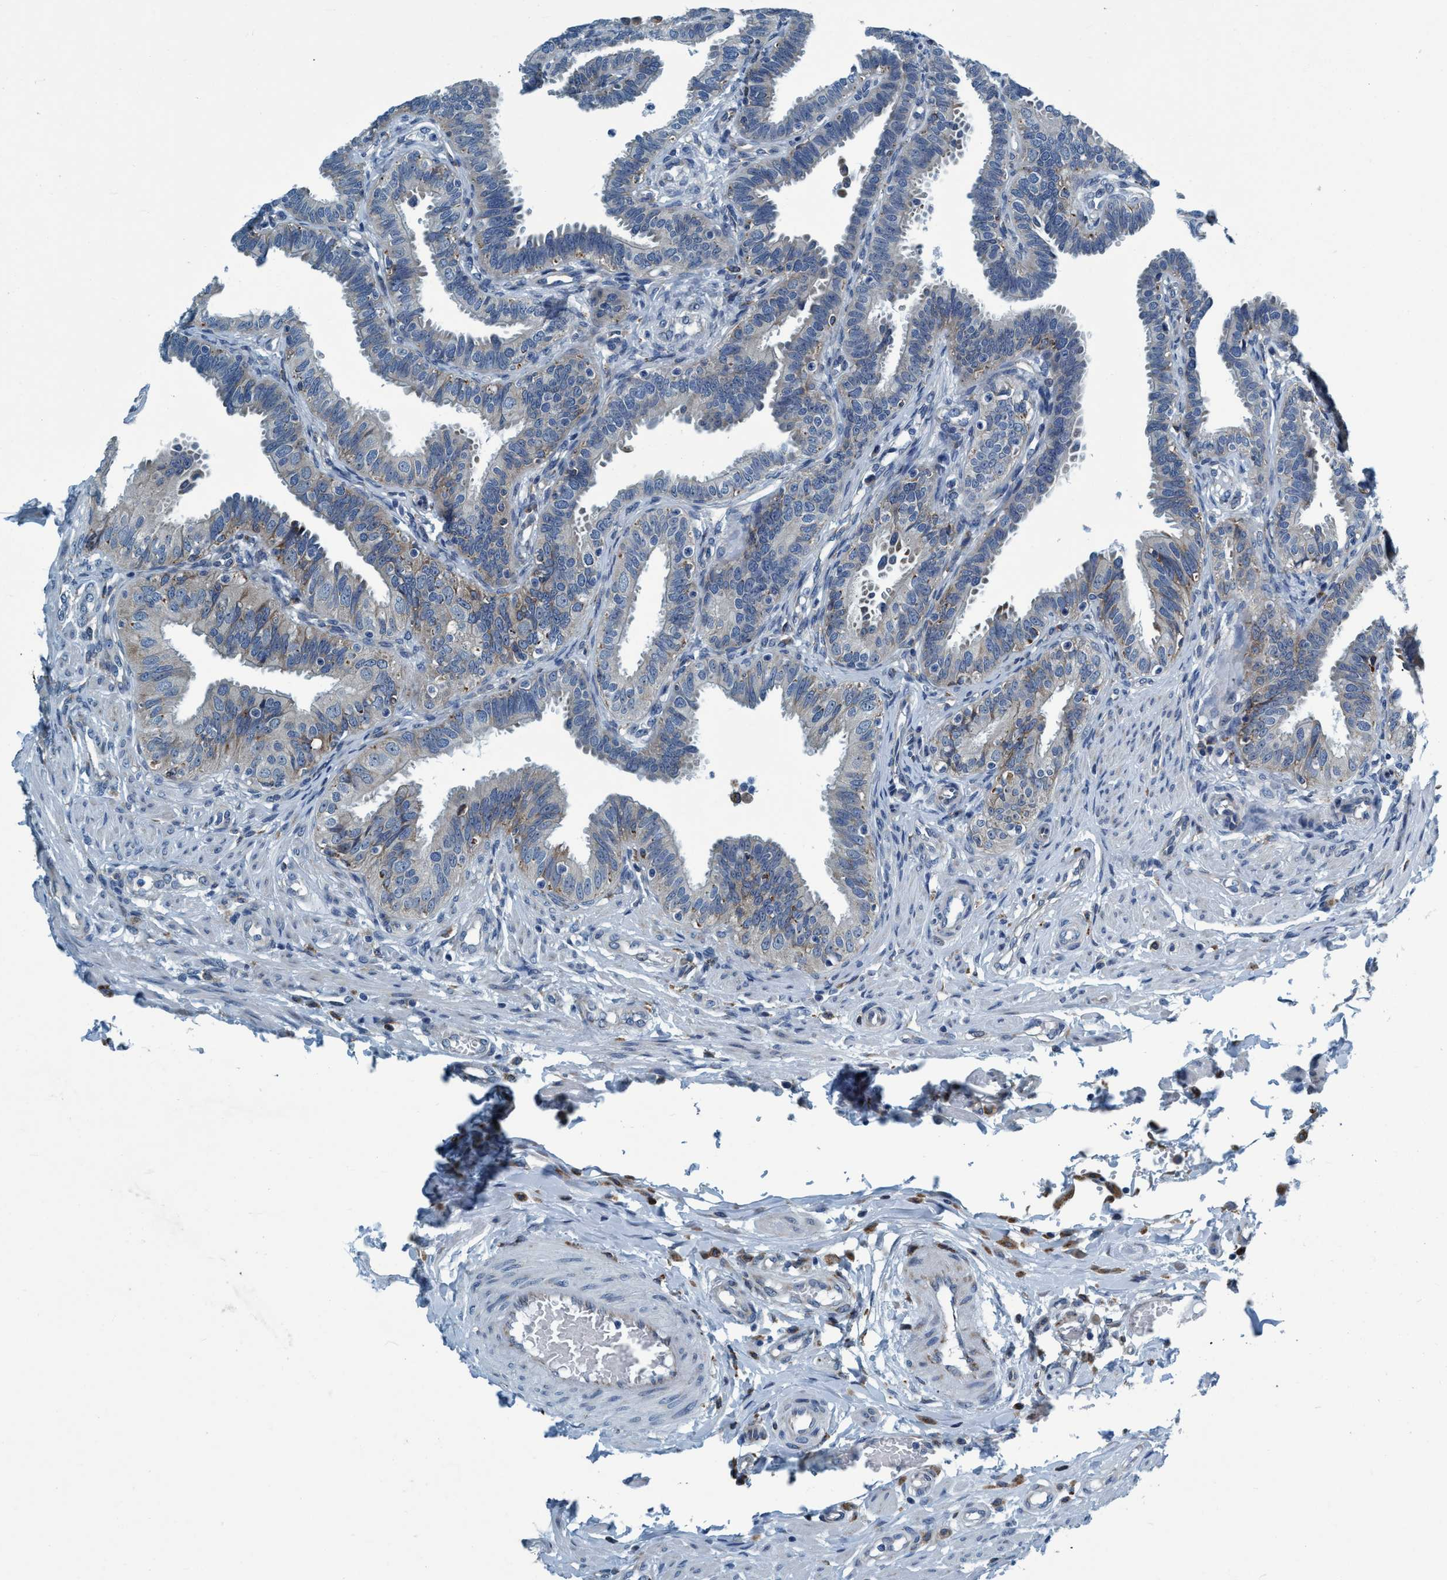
{"staining": {"intensity": "moderate", "quantity": "<25%", "location": "cytoplasmic/membranous"}, "tissue": "fallopian tube", "cell_type": "Glandular cells", "image_type": "normal", "snomed": [{"axis": "morphology", "description": "Normal tissue, NOS"}, {"axis": "topography", "description": "Fallopian tube"}, {"axis": "topography", "description": "Placenta"}], "caption": "A micrograph of fallopian tube stained for a protein reveals moderate cytoplasmic/membranous brown staining in glandular cells. (brown staining indicates protein expression, while blue staining denotes nuclei).", "gene": "ARMC9", "patient": {"sex": "female", "age": 34}}